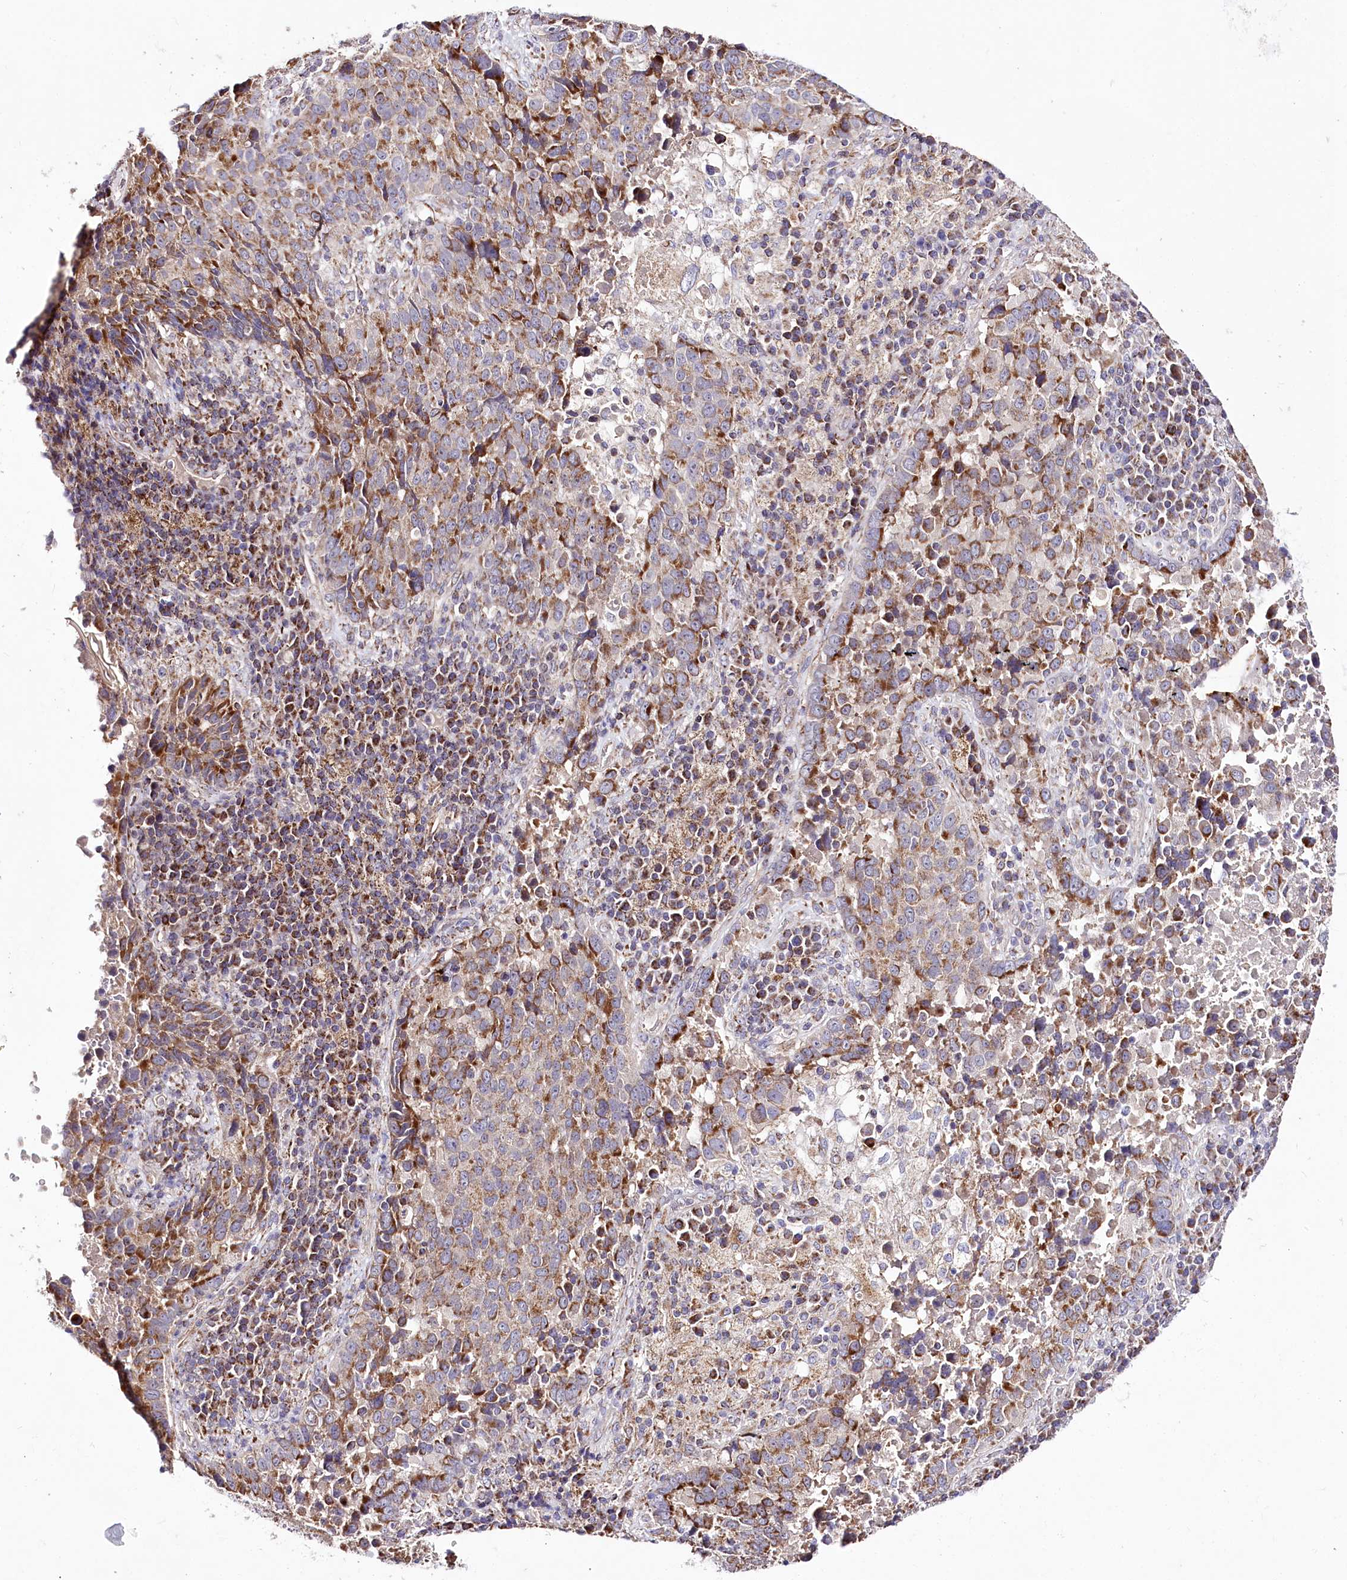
{"staining": {"intensity": "moderate", "quantity": "25%-75%", "location": "cytoplasmic/membranous"}, "tissue": "lung cancer", "cell_type": "Tumor cells", "image_type": "cancer", "snomed": [{"axis": "morphology", "description": "Squamous cell carcinoma, NOS"}, {"axis": "topography", "description": "Lung"}], "caption": "Protein staining of squamous cell carcinoma (lung) tissue demonstrates moderate cytoplasmic/membranous positivity in approximately 25%-75% of tumor cells.", "gene": "ATE1", "patient": {"sex": "male", "age": 73}}